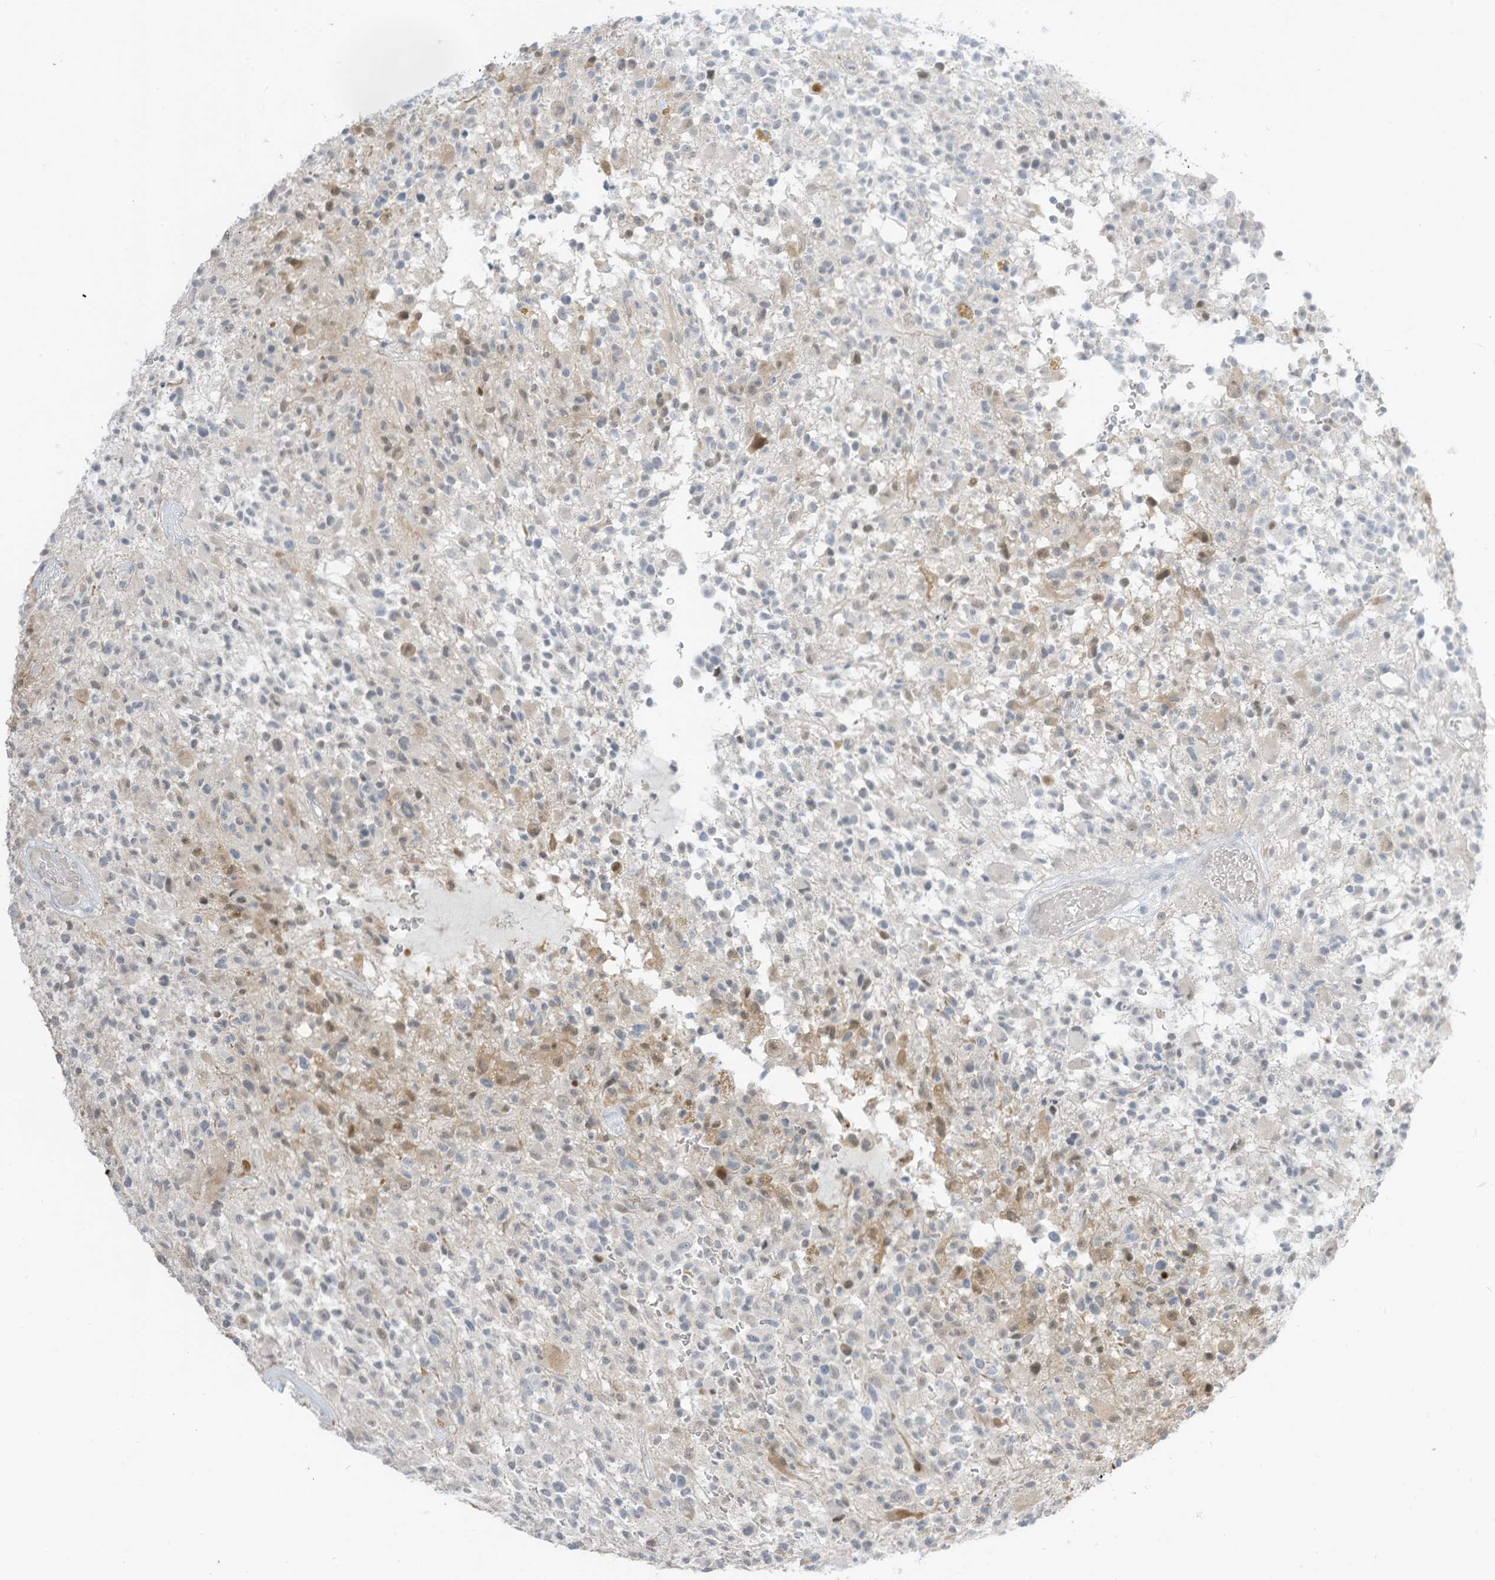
{"staining": {"intensity": "weak", "quantity": "<25%", "location": "cytoplasmic/membranous,nuclear"}, "tissue": "glioma", "cell_type": "Tumor cells", "image_type": "cancer", "snomed": [{"axis": "morphology", "description": "Glioma, malignant, High grade"}, {"axis": "morphology", "description": "Glioblastoma, NOS"}, {"axis": "topography", "description": "Brain"}], "caption": "Immunohistochemical staining of human glioblastoma reveals no significant staining in tumor cells.", "gene": "ASPRV1", "patient": {"sex": "male", "age": 60}}